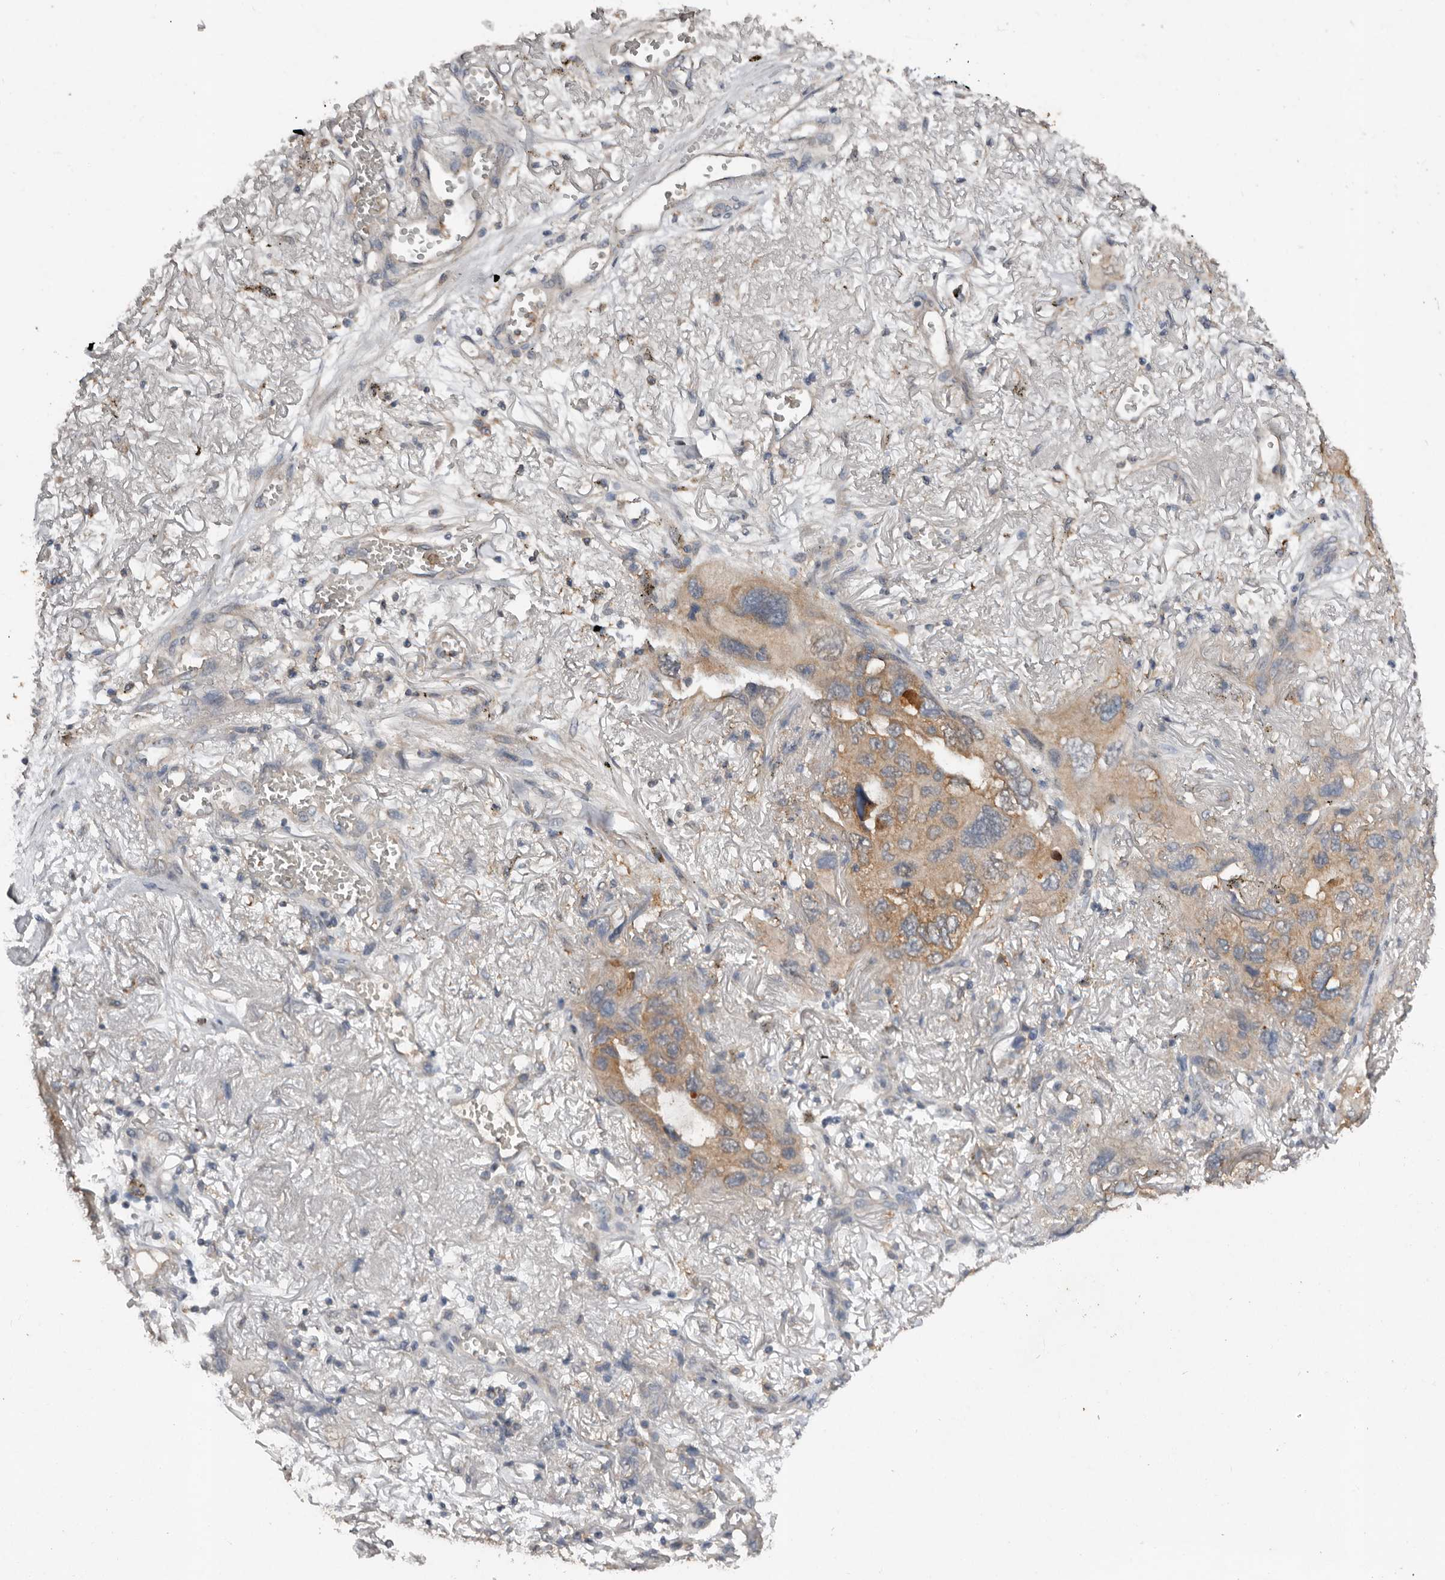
{"staining": {"intensity": "weak", "quantity": "25%-75%", "location": "cytoplasmic/membranous"}, "tissue": "lung cancer", "cell_type": "Tumor cells", "image_type": "cancer", "snomed": [{"axis": "morphology", "description": "Squamous cell carcinoma, NOS"}, {"axis": "topography", "description": "Lung"}], "caption": "Squamous cell carcinoma (lung) tissue shows weak cytoplasmic/membranous staining in approximately 25%-75% of tumor cells", "gene": "EDEM1", "patient": {"sex": "female", "age": 73}}